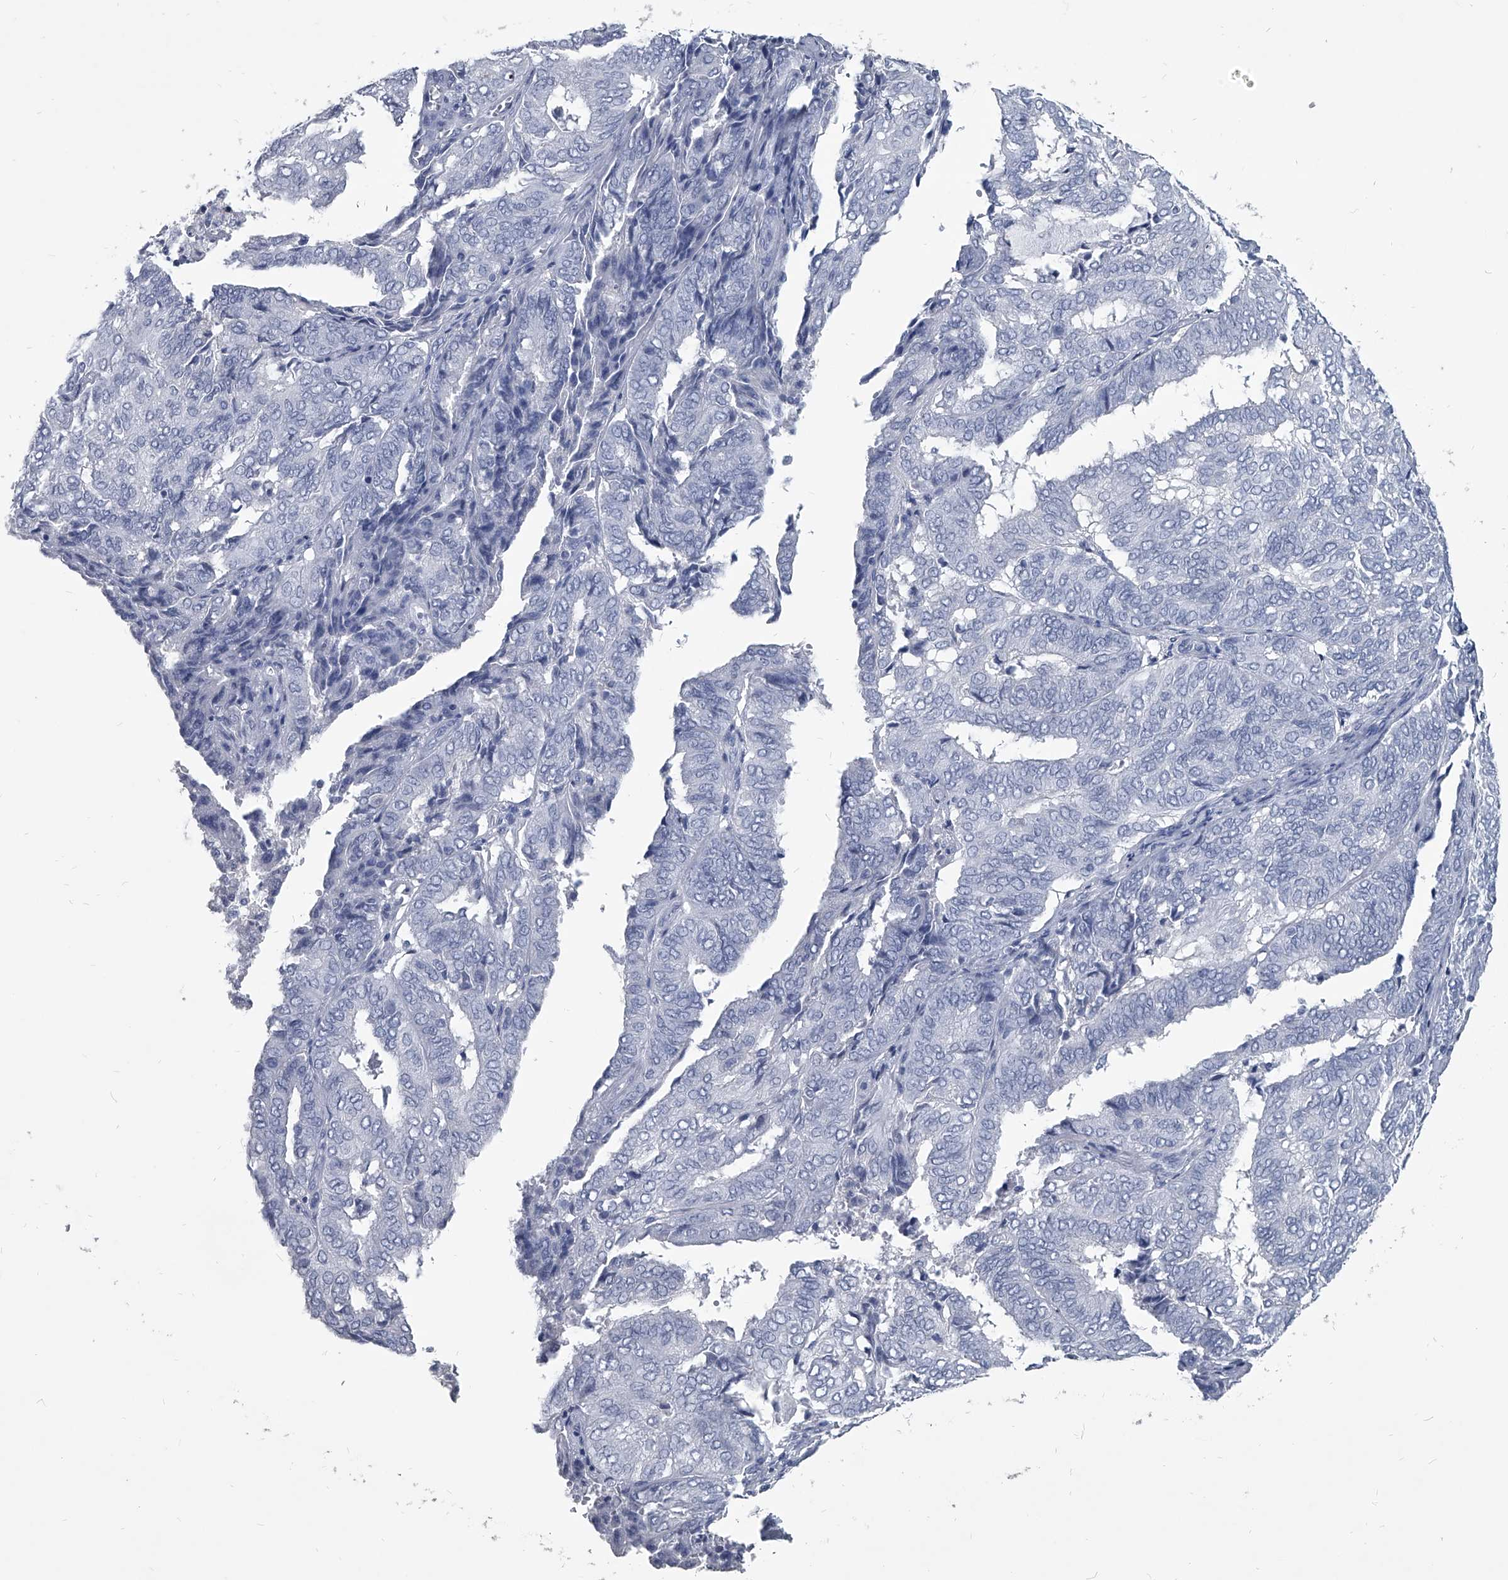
{"staining": {"intensity": "negative", "quantity": "none", "location": "none"}, "tissue": "endometrial cancer", "cell_type": "Tumor cells", "image_type": "cancer", "snomed": [{"axis": "morphology", "description": "Adenocarcinoma, NOS"}, {"axis": "topography", "description": "Uterus"}], "caption": "Tumor cells show no significant protein staining in adenocarcinoma (endometrial).", "gene": "BCAS1", "patient": {"sex": "female", "age": 60}}